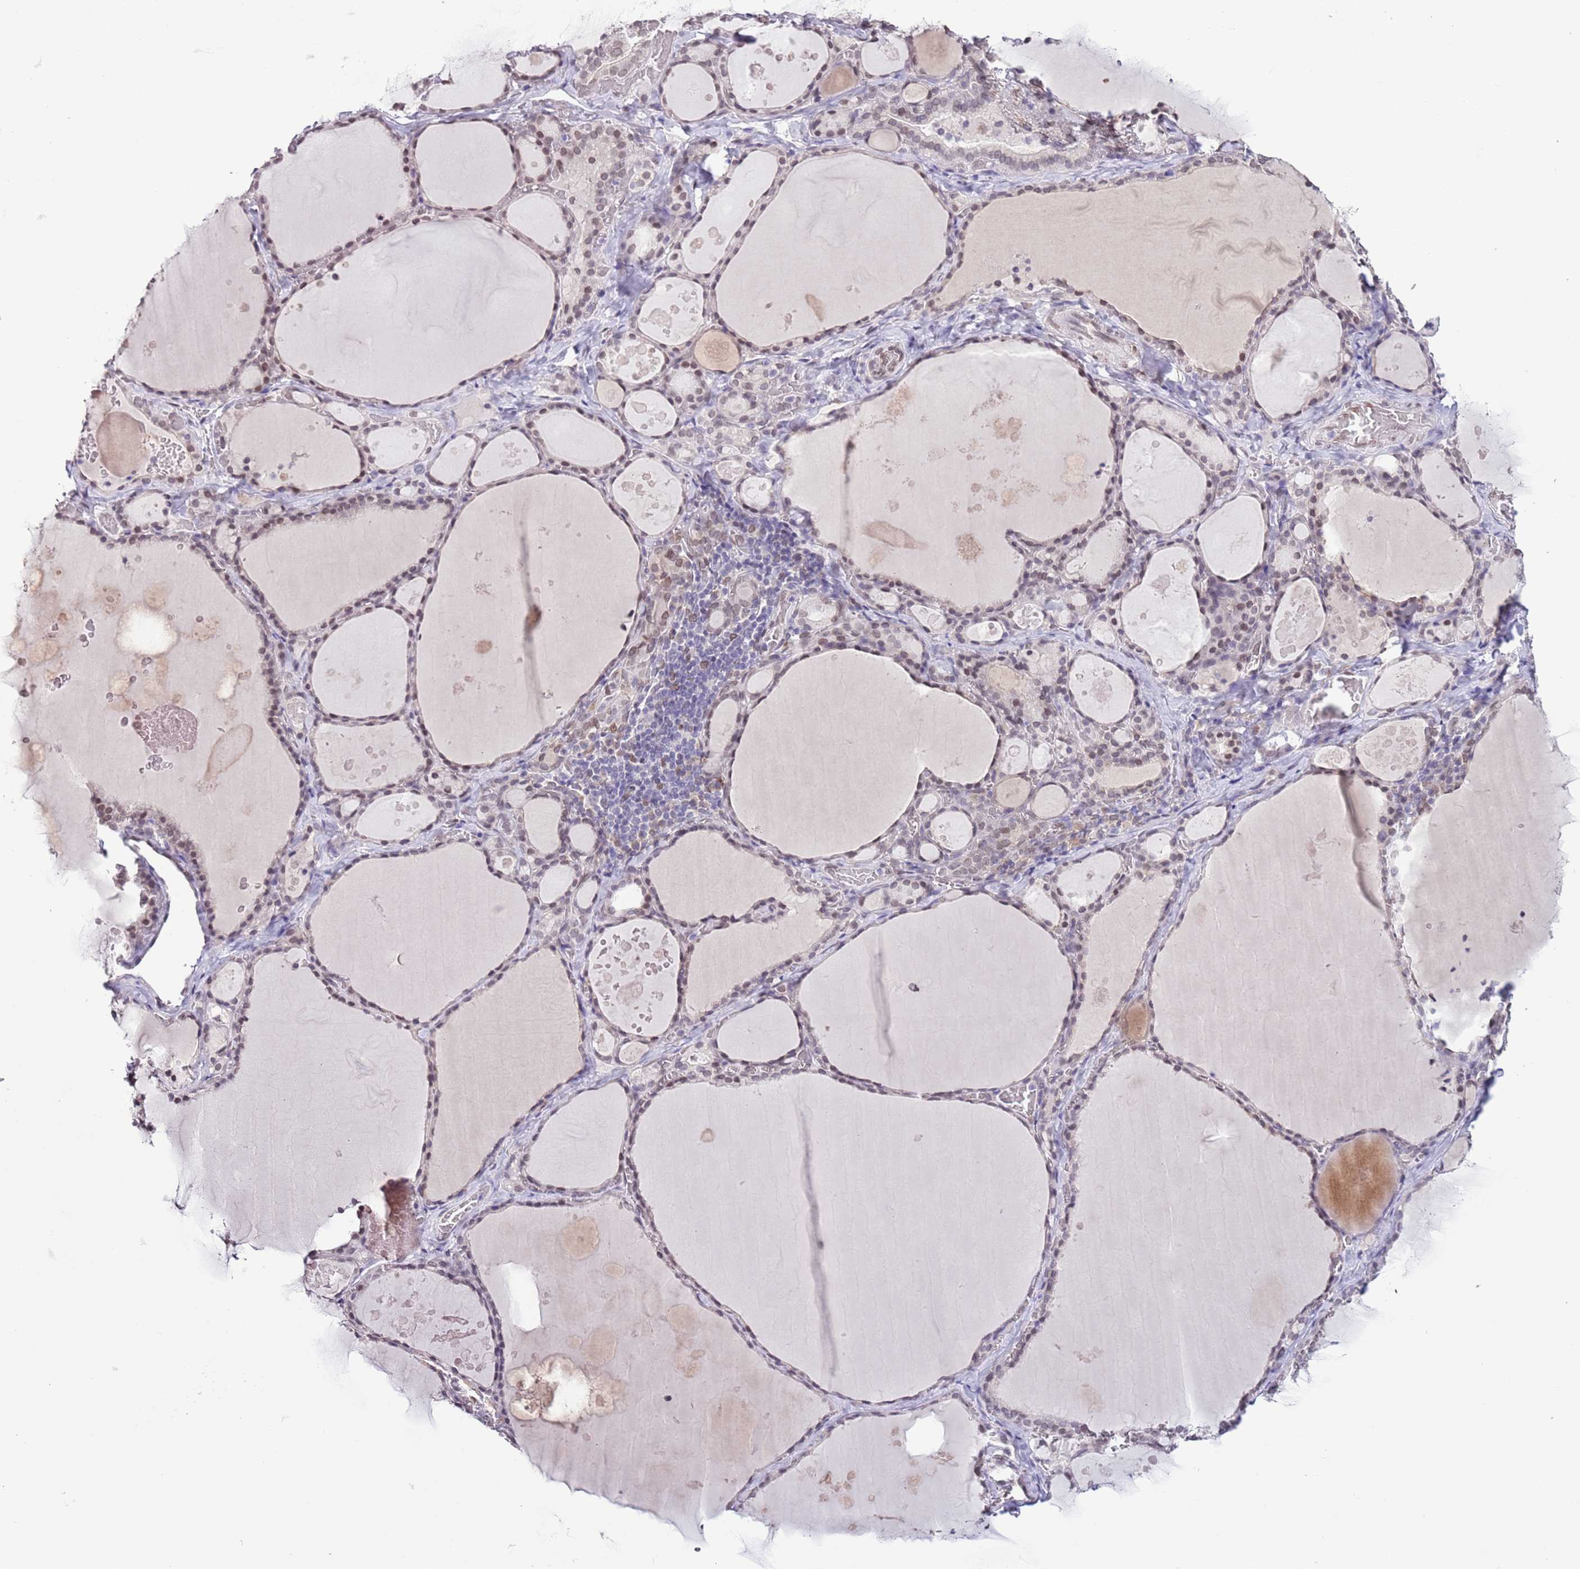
{"staining": {"intensity": "moderate", "quantity": "25%-75%", "location": "nuclear"}, "tissue": "thyroid gland", "cell_type": "Glandular cells", "image_type": "normal", "snomed": [{"axis": "morphology", "description": "Normal tissue, NOS"}, {"axis": "topography", "description": "Thyroid gland"}], "caption": "IHC histopathology image of benign thyroid gland: thyroid gland stained using immunohistochemistry (IHC) reveals medium levels of moderate protein expression localized specifically in the nuclear of glandular cells, appearing as a nuclear brown color.", "gene": "ZGLP1", "patient": {"sex": "male", "age": 56}}